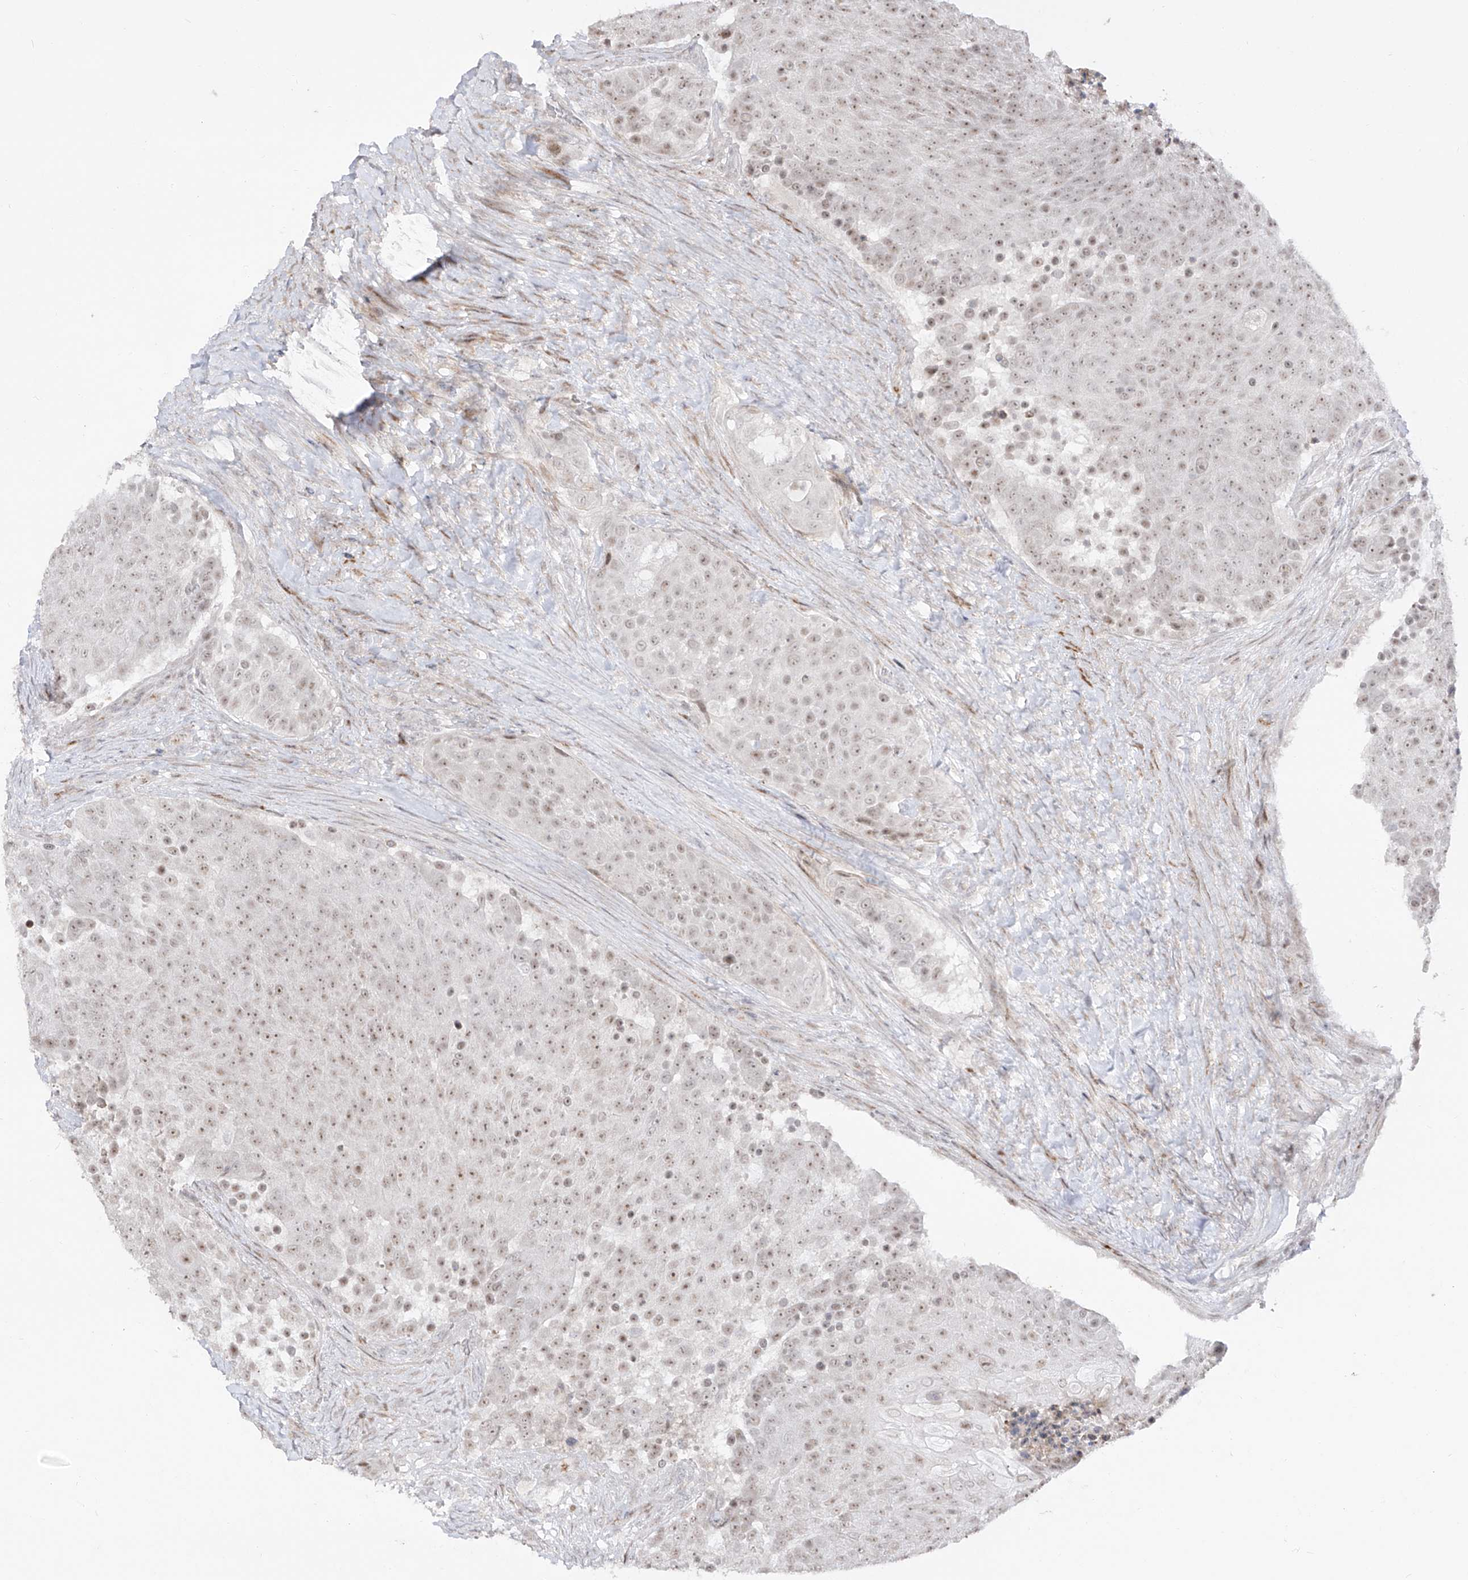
{"staining": {"intensity": "weak", "quantity": "25%-75%", "location": "nuclear"}, "tissue": "urothelial cancer", "cell_type": "Tumor cells", "image_type": "cancer", "snomed": [{"axis": "morphology", "description": "Urothelial carcinoma, High grade"}, {"axis": "topography", "description": "Urinary bladder"}], "caption": "Protein staining reveals weak nuclear positivity in approximately 25%-75% of tumor cells in high-grade urothelial carcinoma. The staining was performed using DAB, with brown indicating positive protein expression. Nuclei are stained blue with hematoxylin.", "gene": "ZNF180", "patient": {"sex": "female", "age": 63}}